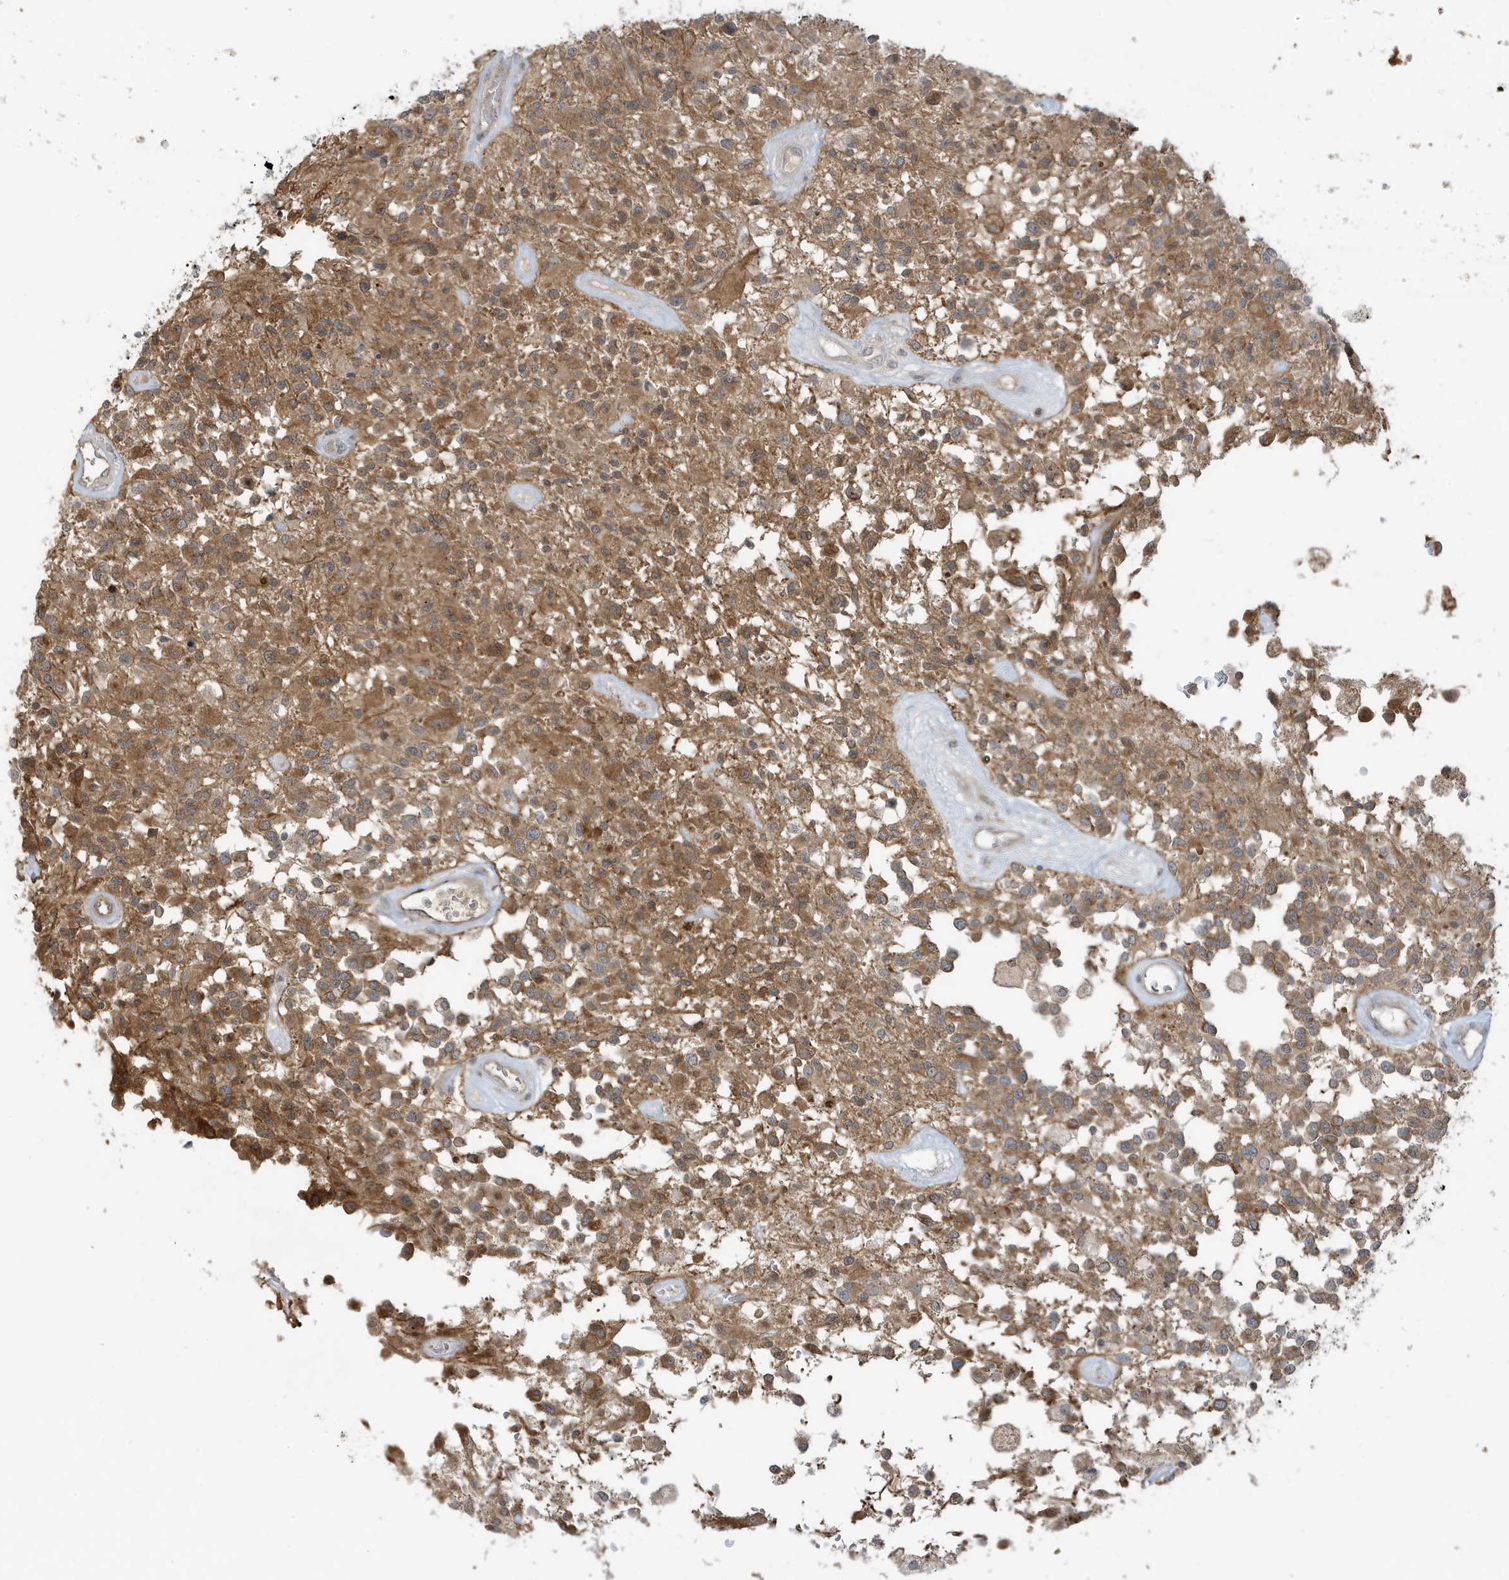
{"staining": {"intensity": "moderate", "quantity": ">75%", "location": "cytoplasmic/membranous"}, "tissue": "glioma", "cell_type": "Tumor cells", "image_type": "cancer", "snomed": [{"axis": "morphology", "description": "Glioma, malignant, High grade"}, {"axis": "morphology", "description": "Glioblastoma, NOS"}, {"axis": "topography", "description": "Brain"}], "caption": "Approximately >75% of tumor cells in glioma show moderate cytoplasmic/membranous protein staining as visualized by brown immunohistochemical staining.", "gene": "PRRT3", "patient": {"sex": "male", "age": 60}}